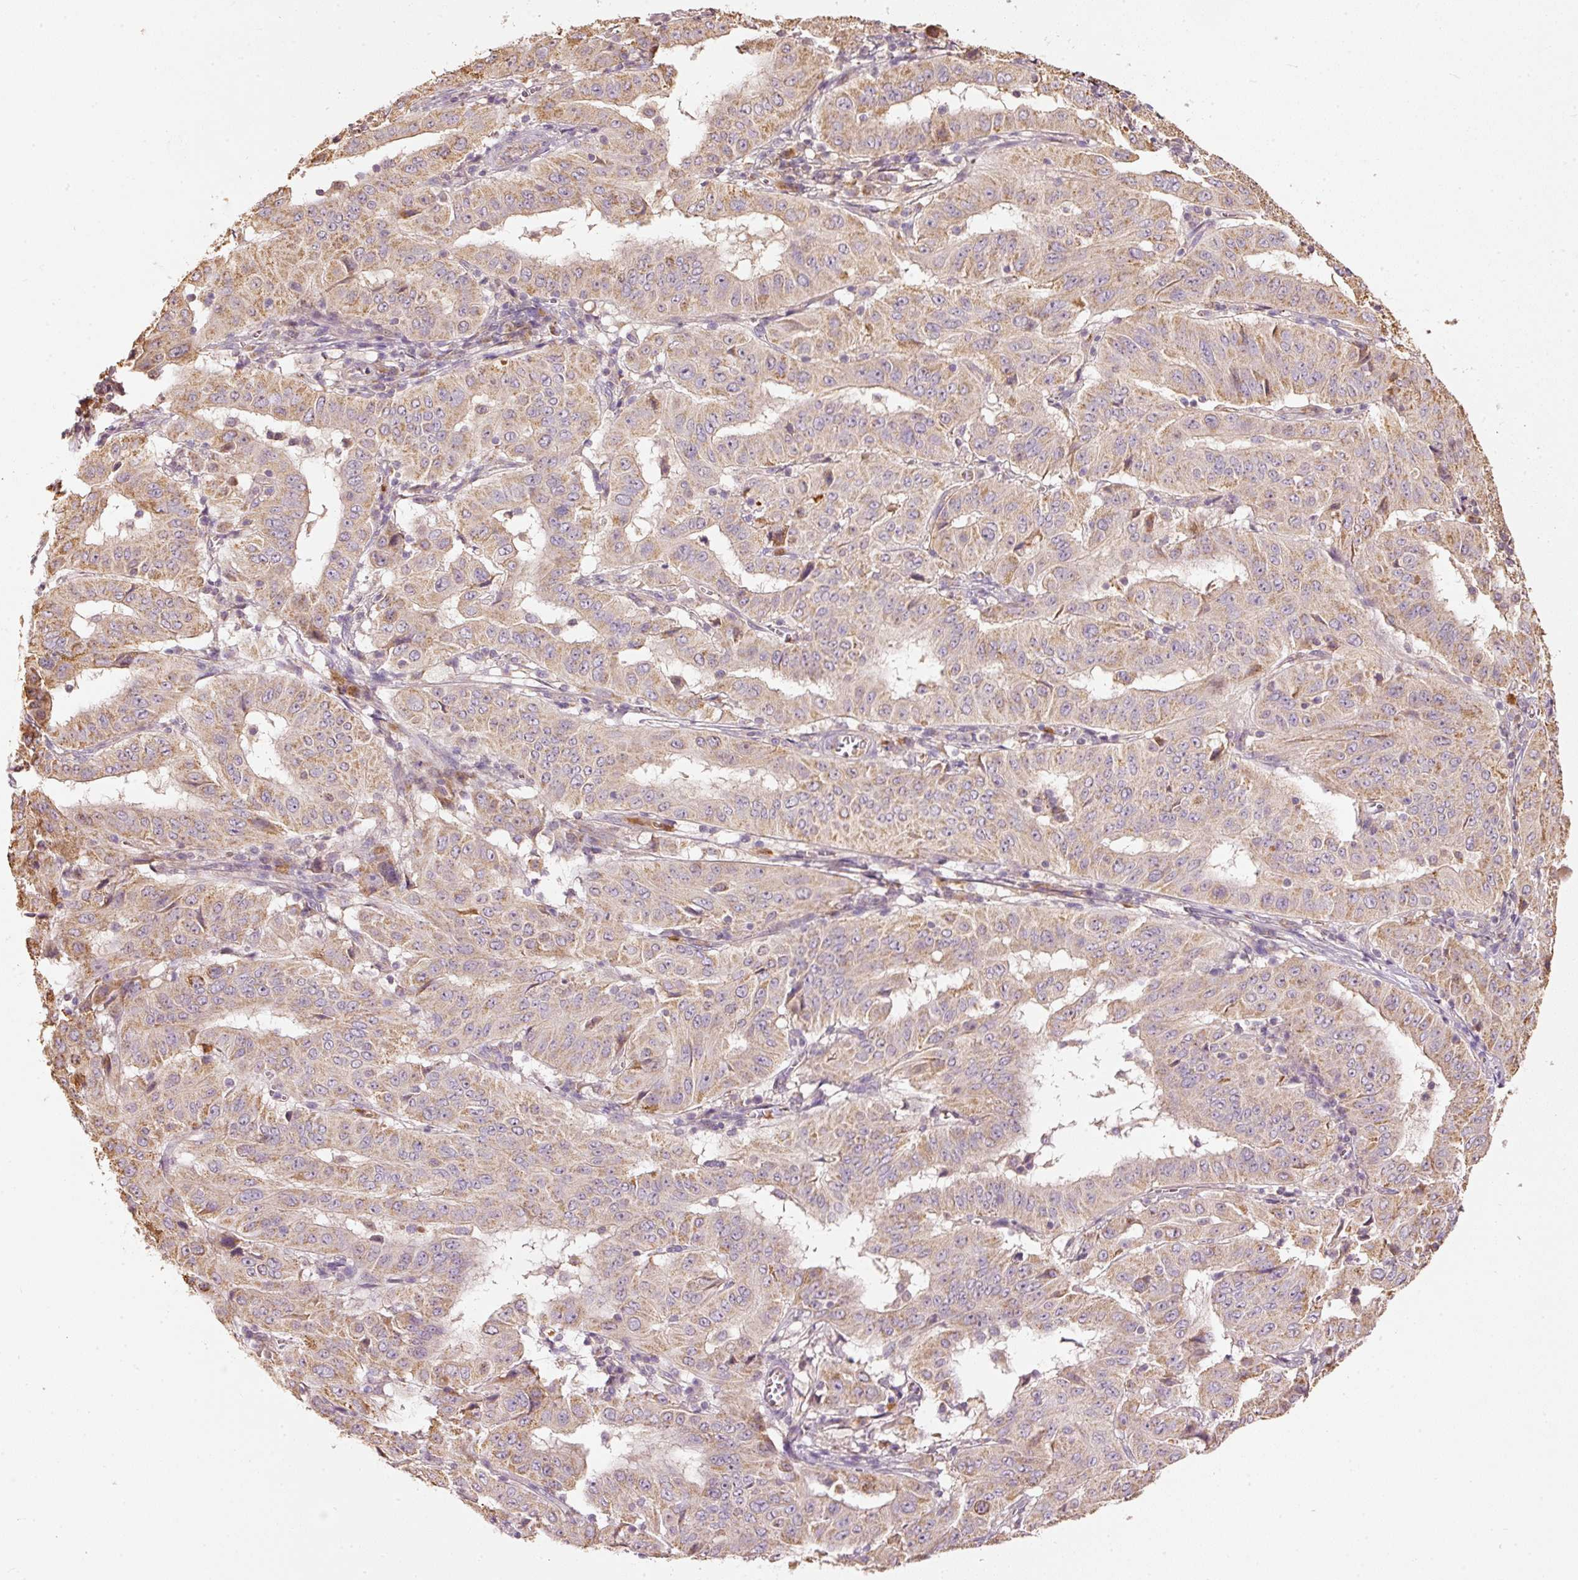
{"staining": {"intensity": "moderate", "quantity": "25%-75%", "location": "cytoplasmic/membranous"}, "tissue": "pancreatic cancer", "cell_type": "Tumor cells", "image_type": "cancer", "snomed": [{"axis": "morphology", "description": "Adenocarcinoma, NOS"}, {"axis": "topography", "description": "Pancreas"}], "caption": "Adenocarcinoma (pancreatic) tissue reveals moderate cytoplasmic/membranous positivity in approximately 25%-75% of tumor cells, visualized by immunohistochemistry.", "gene": "PSENEN", "patient": {"sex": "male", "age": 63}}